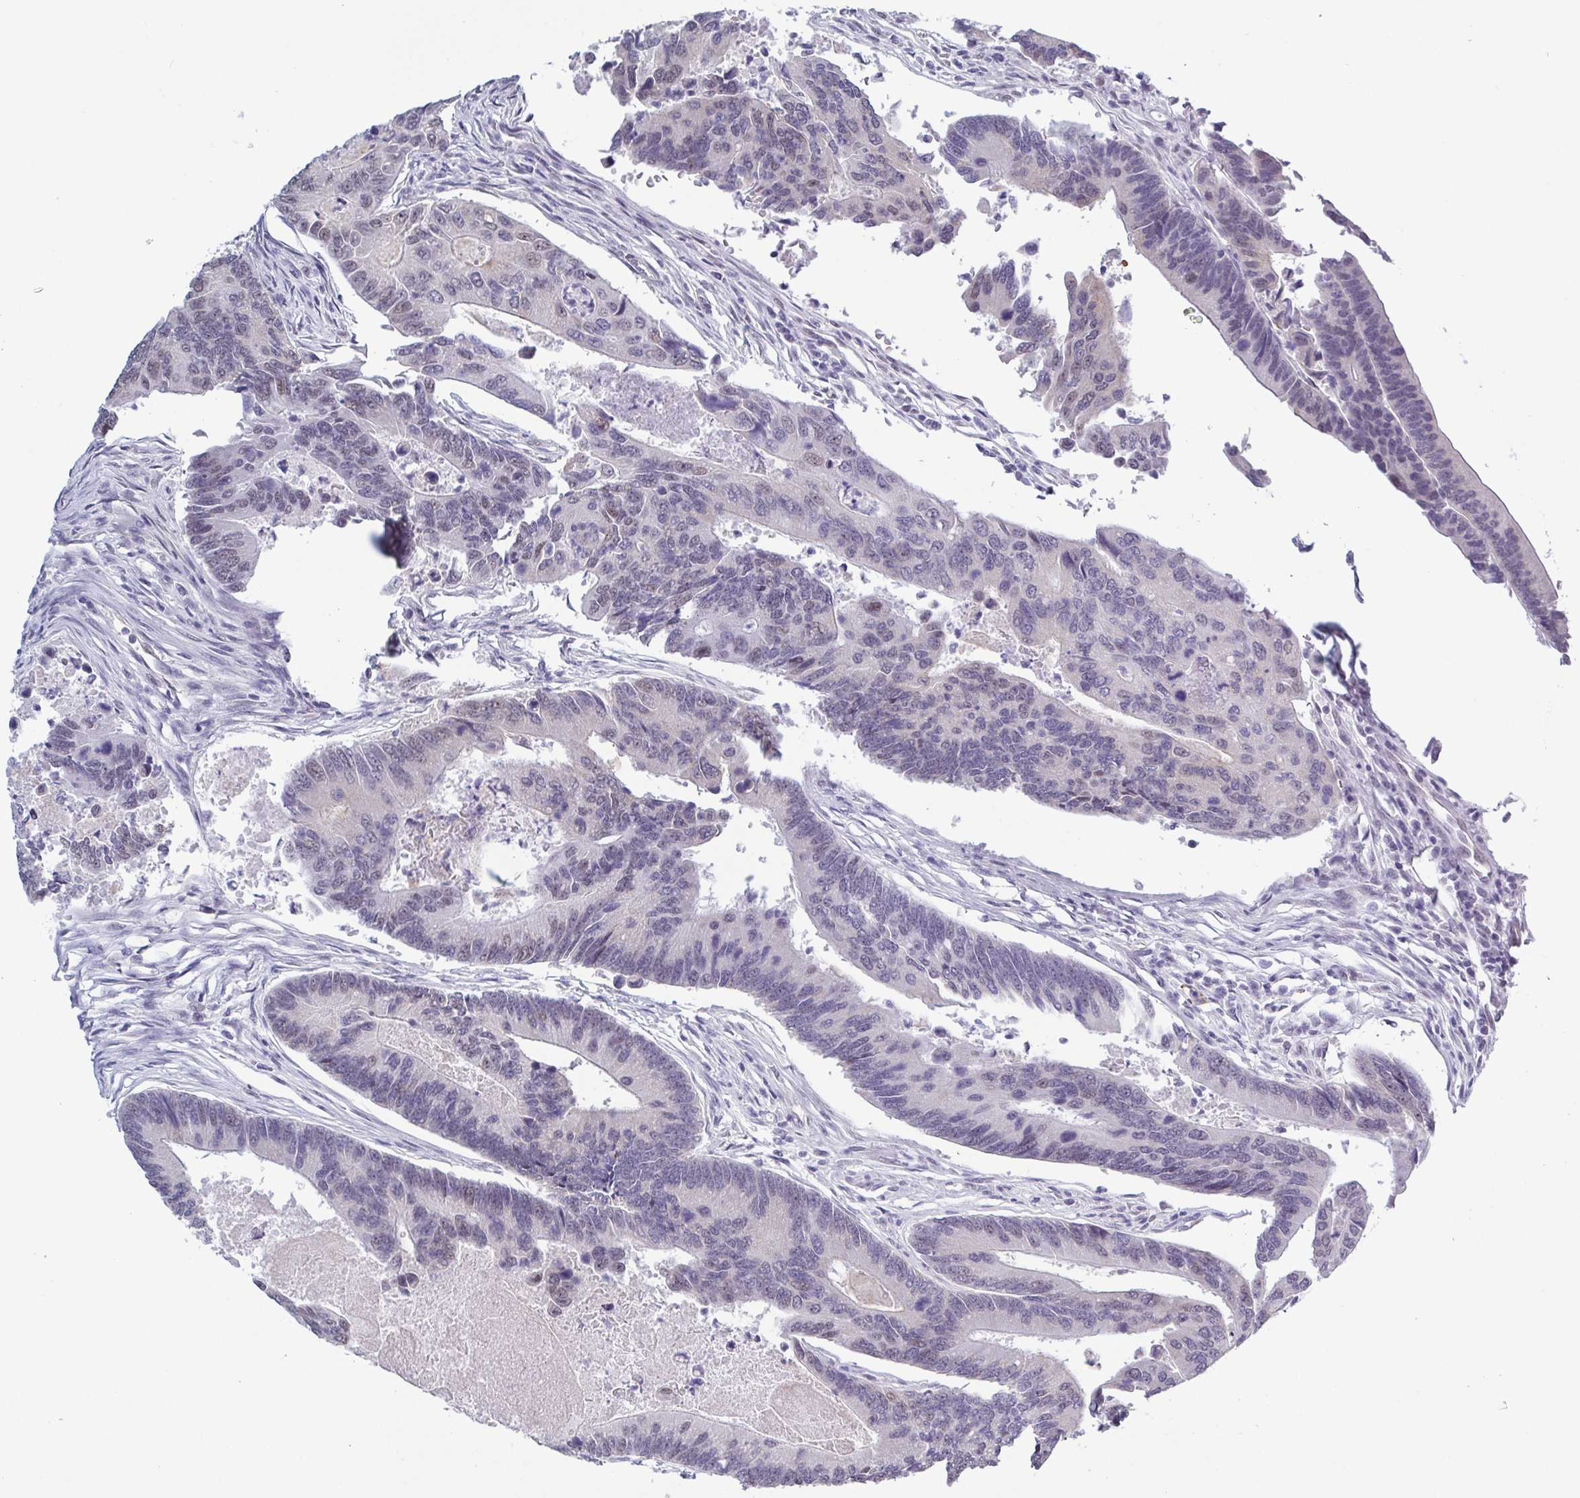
{"staining": {"intensity": "weak", "quantity": "<25%", "location": "nuclear"}, "tissue": "colorectal cancer", "cell_type": "Tumor cells", "image_type": "cancer", "snomed": [{"axis": "morphology", "description": "Adenocarcinoma, NOS"}, {"axis": "topography", "description": "Colon"}], "caption": "Immunohistochemistry (IHC) of human colorectal cancer (adenocarcinoma) exhibits no staining in tumor cells.", "gene": "TMEM92", "patient": {"sex": "female", "age": 67}}